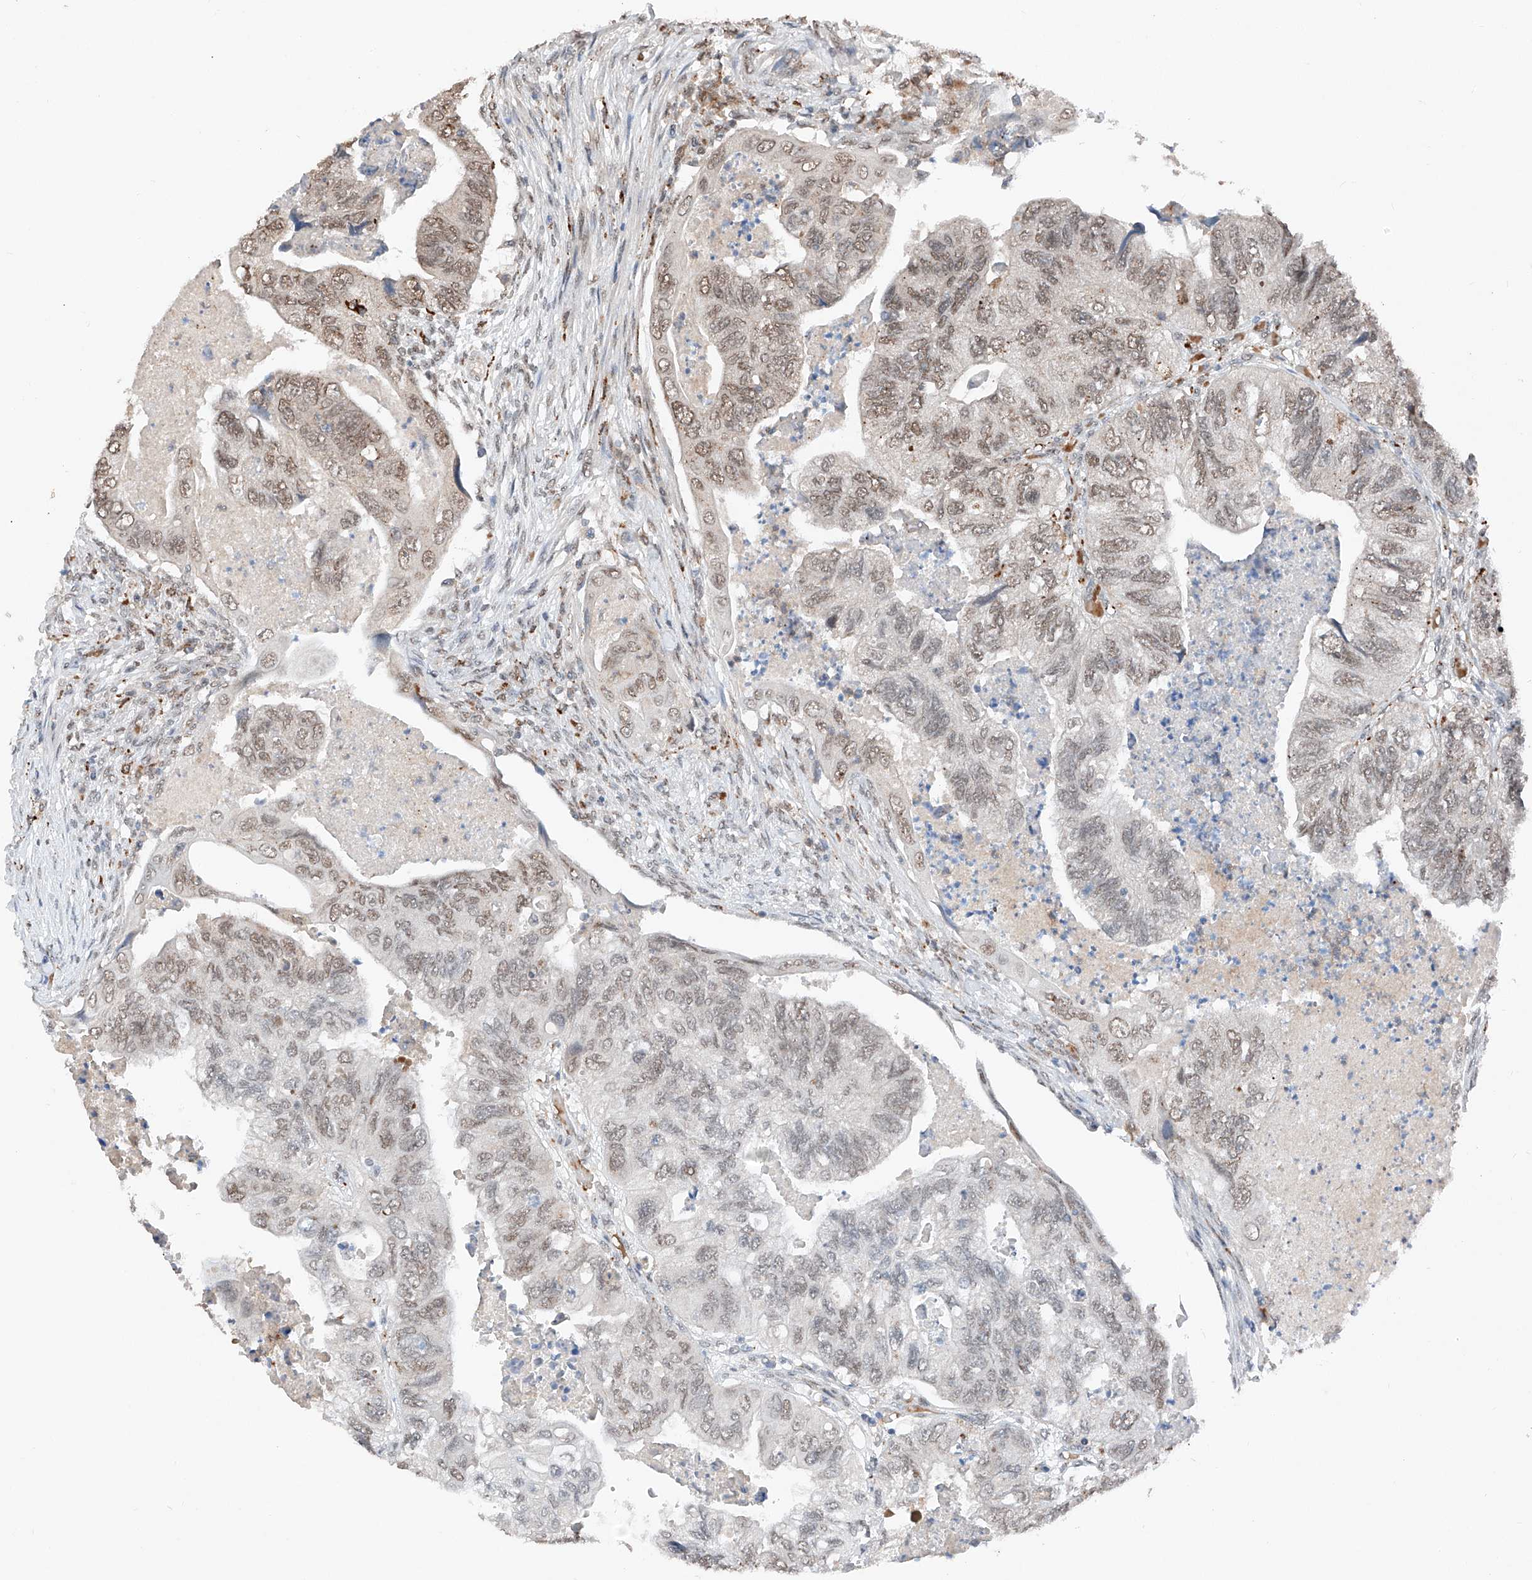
{"staining": {"intensity": "moderate", "quantity": "25%-75%", "location": "nuclear"}, "tissue": "colorectal cancer", "cell_type": "Tumor cells", "image_type": "cancer", "snomed": [{"axis": "morphology", "description": "Adenocarcinoma, NOS"}, {"axis": "topography", "description": "Rectum"}], "caption": "Colorectal cancer was stained to show a protein in brown. There is medium levels of moderate nuclear staining in approximately 25%-75% of tumor cells. The protein of interest is stained brown, and the nuclei are stained in blue (DAB (3,3'-diaminobenzidine) IHC with brightfield microscopy, high magnification).", "gene": "TBX4", "patient": {"sex": "male", "age": 63}}